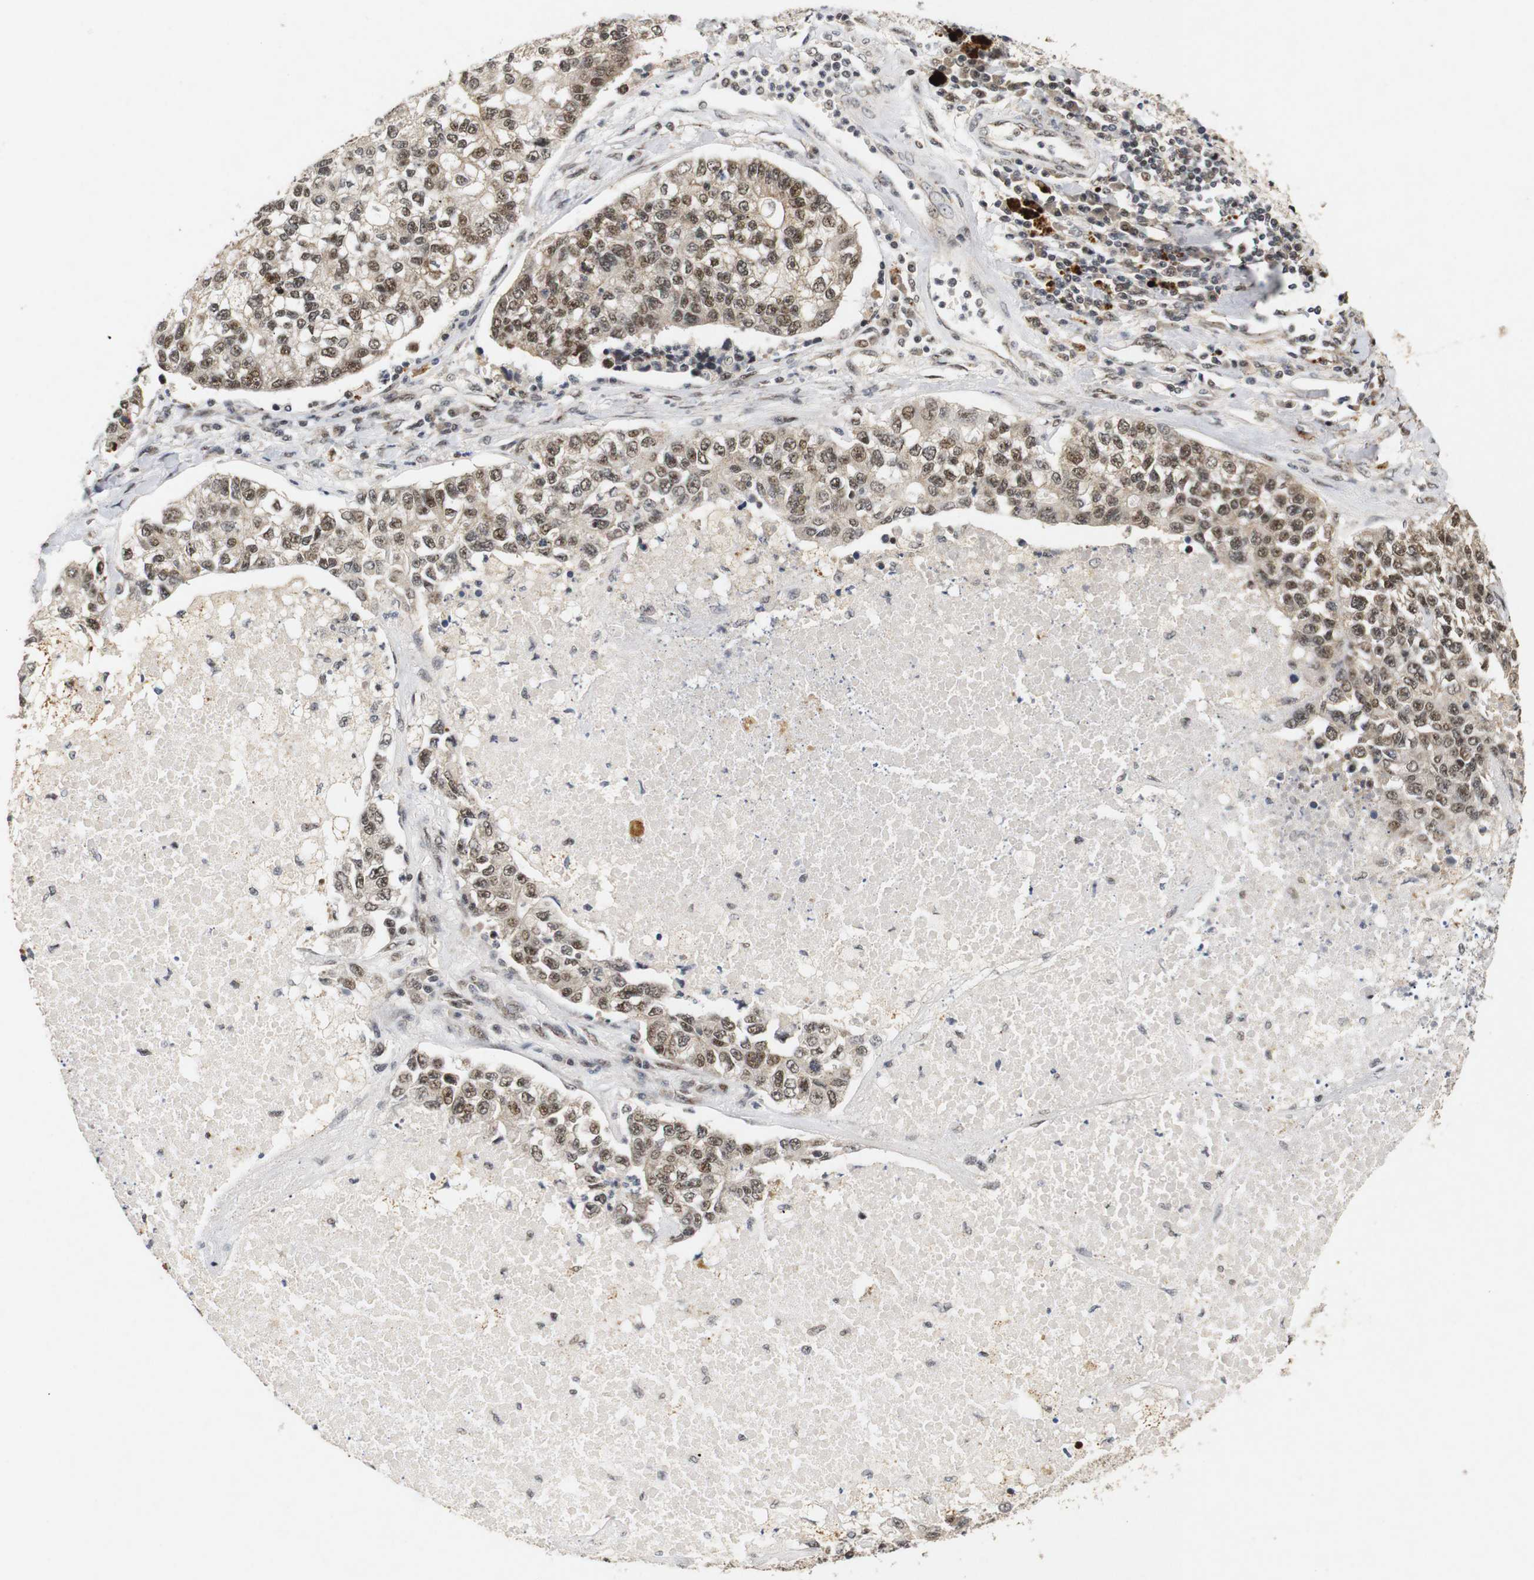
{"staining": {"intensity": "moderate", "quantity": ">75%", "location": "cytoplasmic/membranous,nuclear"}, "tissue": "lung cancer", "cell_type": "Tumor cells", "image_type": "cancer", "snomed": [{"axis": "morphology", "description": "Adenocarcinoma, NOS"}, {"axis": "topography", "description": "Lung"}], "caption": "About >75% of tumor cells in lung adenocarcinoma reveal moderate cytoplasmic/membranous and nuclear protein staining as visualized by brown immunohistochemical staining.", "gene": "PYM1", "patient": {"sex": "male", "age": 49}}